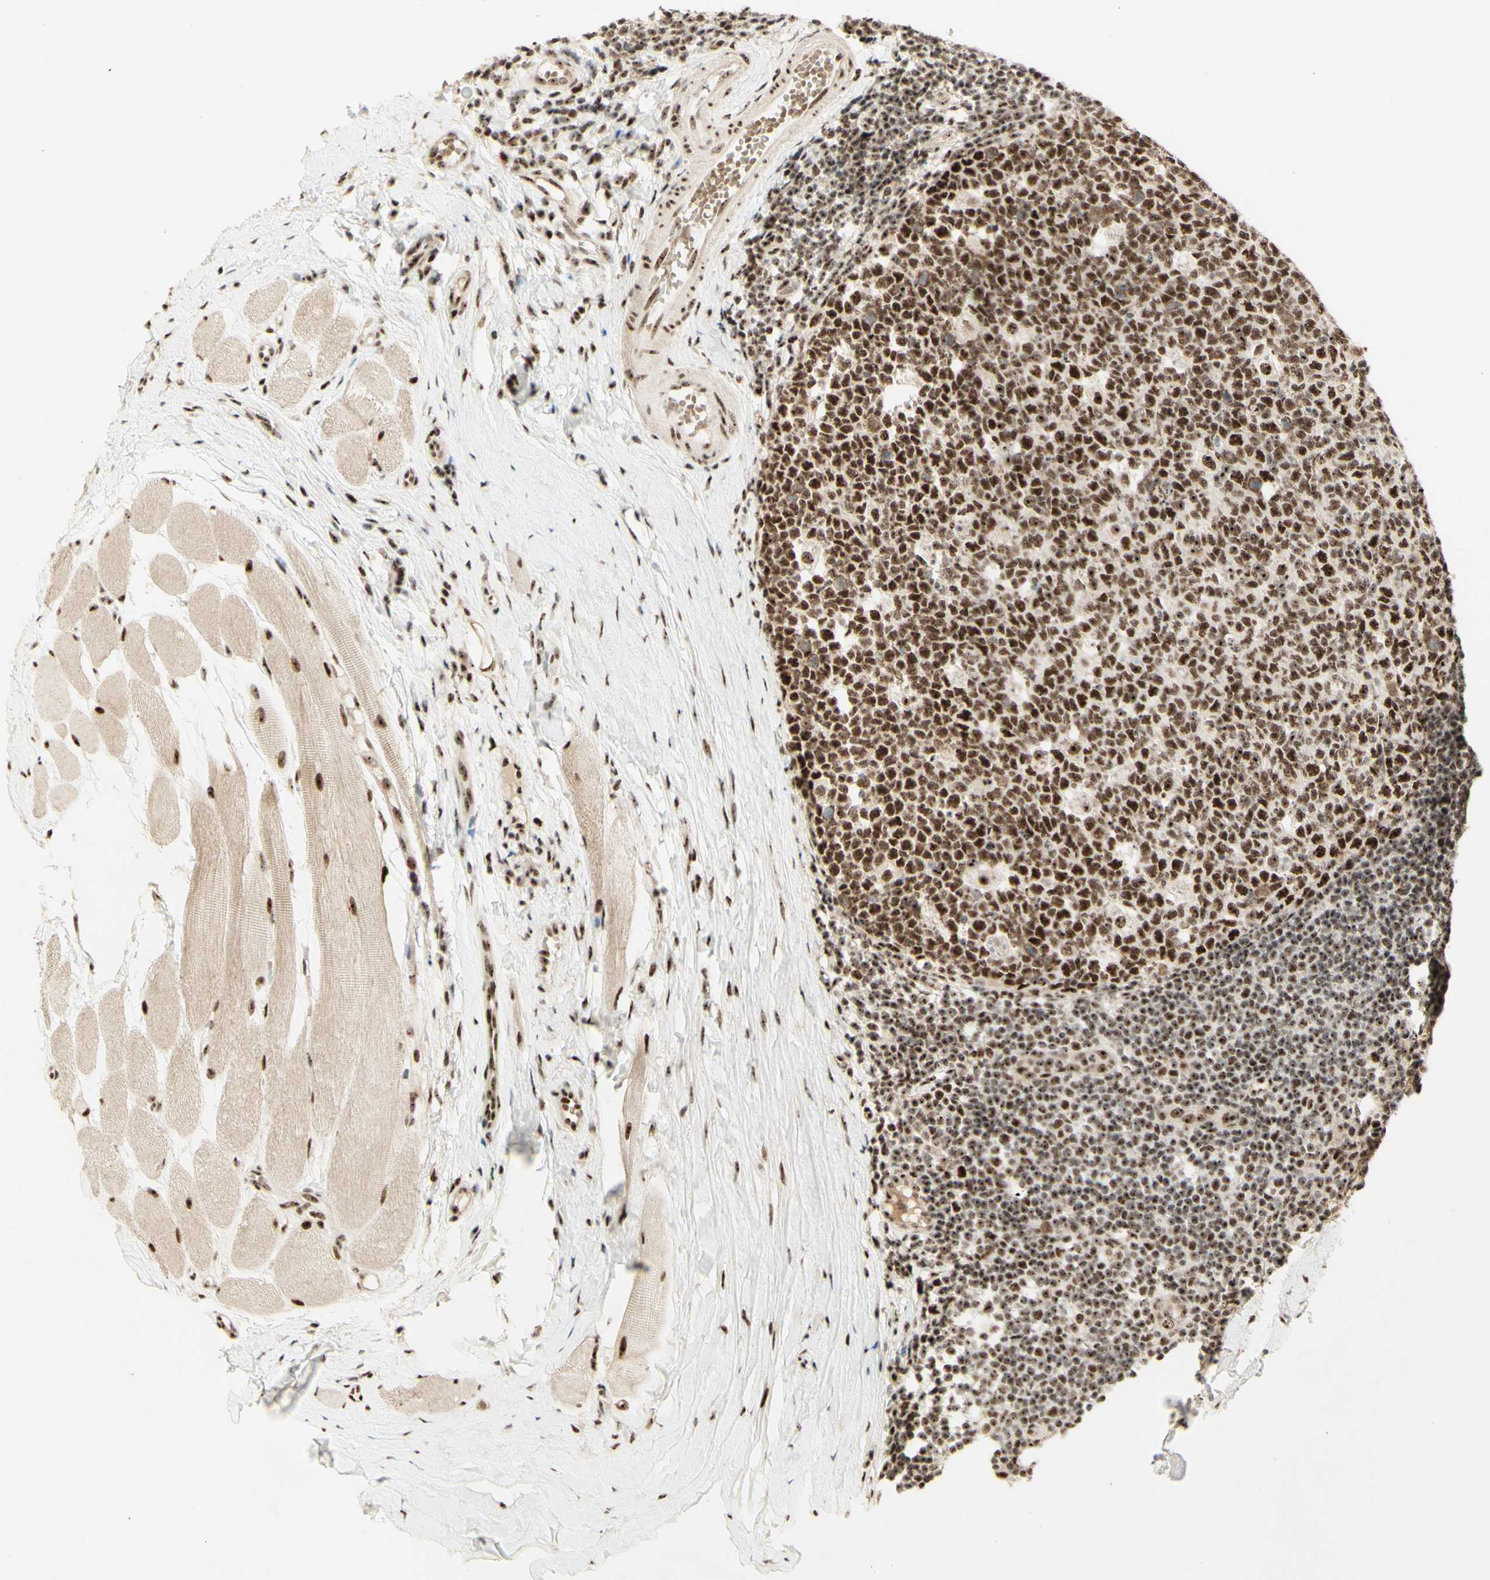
{"staining": {"intensity": "moderate", "quantity": ">75%", "location": "nuclear"}, "tissue": "tonsil", "cell_type": "Germinal center cells", "image_type": "normal", "snomed": [{"axis": "morphology", "description": "Normal tissue, NOS"}, {"axis": "topography", "description": "Tonsil"}], "caption": "About >75% of germinal center cells in unremarkable human tonsil show moderate nuclear protein expression as visualized by brown immunohistochemical staining.", "gene": "DHX9", "patient": {"sex": "female", "age": 19}}